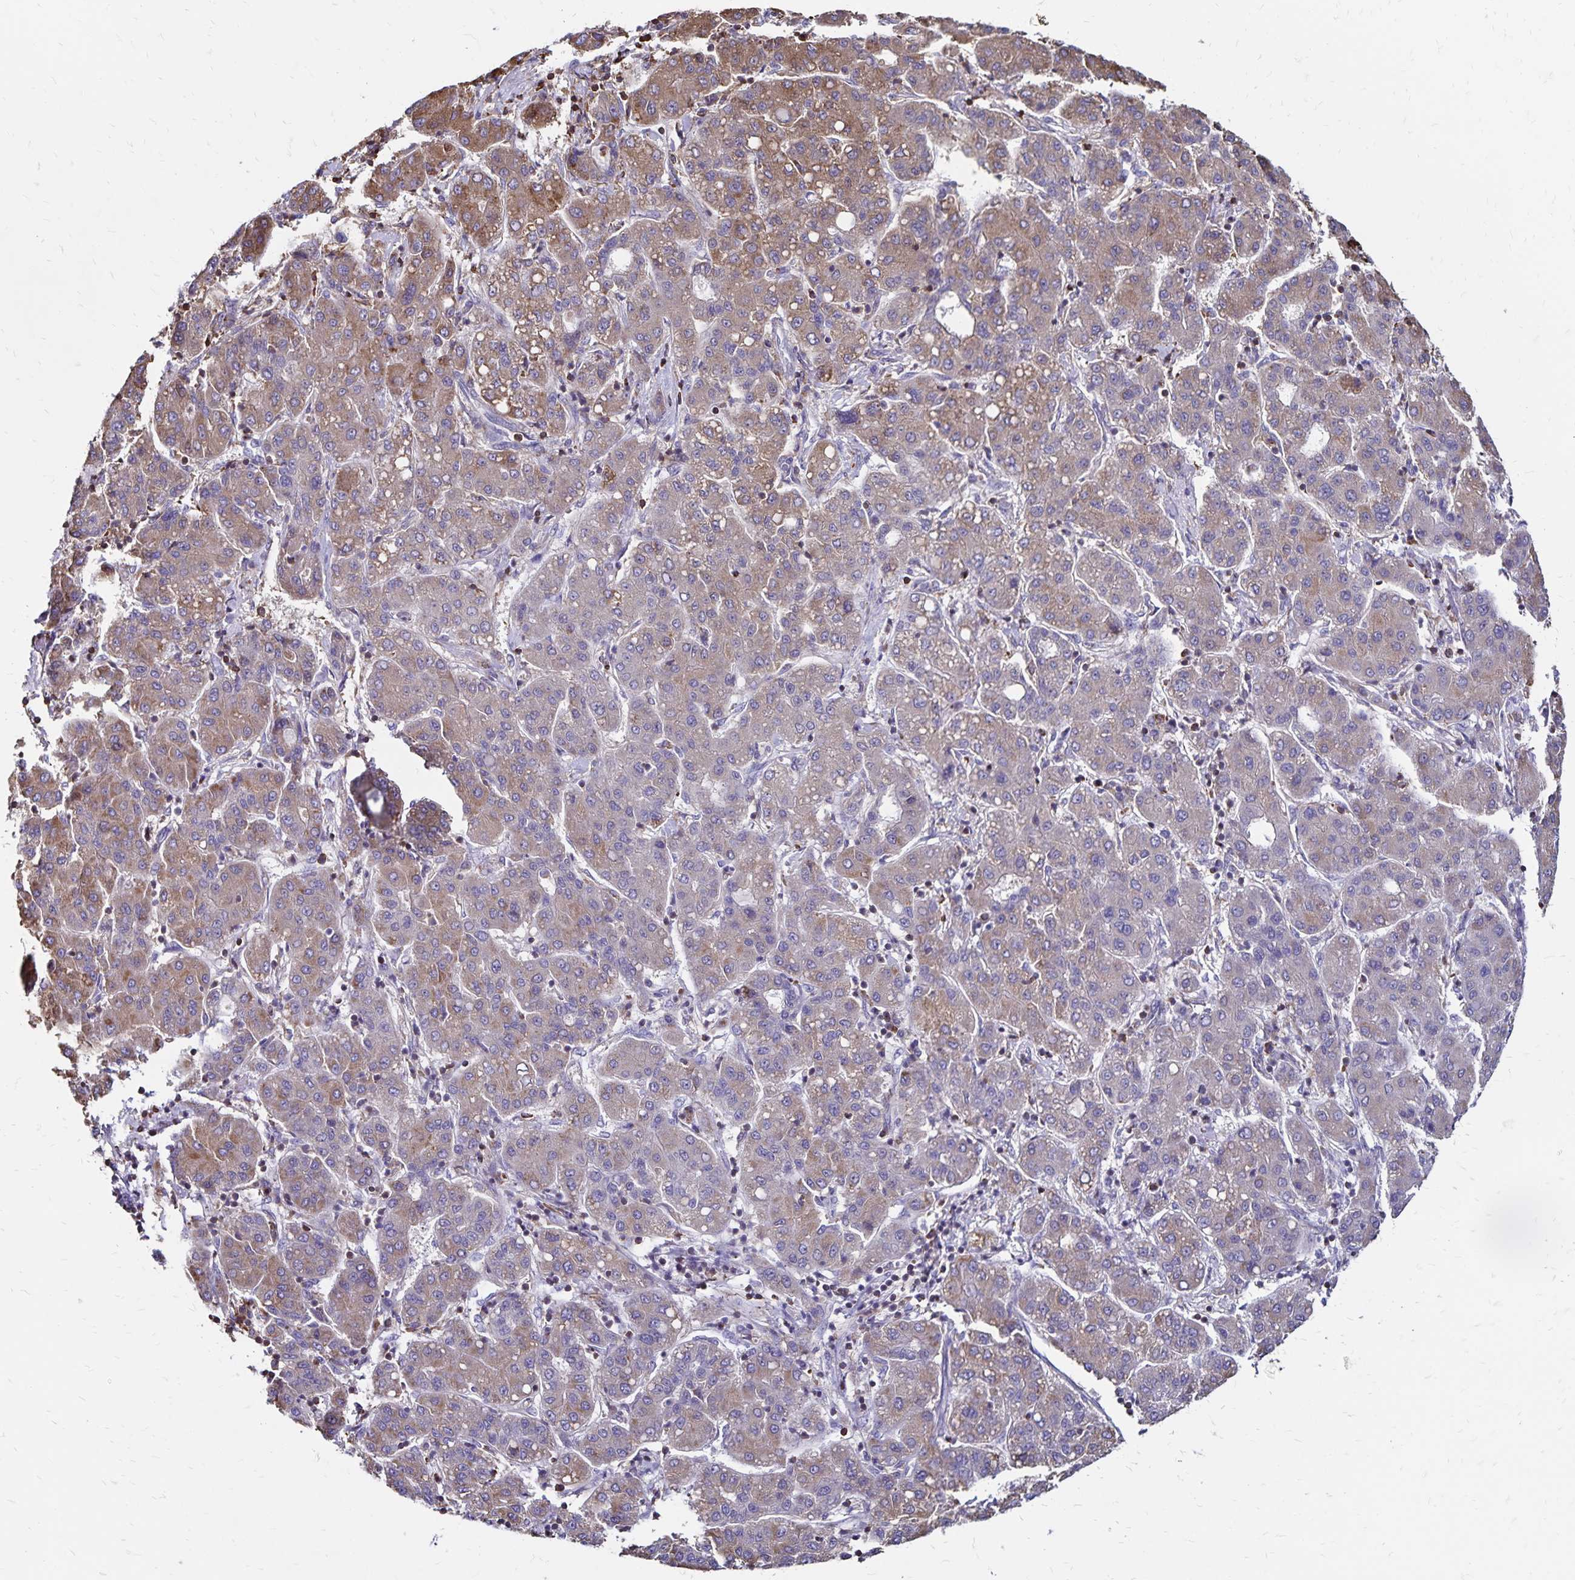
{"staining": {"intensity": "moderate", "quantity": "25%-75%", "location": "cytoplasmic/membranous"}, "tissue": "liver cancer", "cell_type": "Tumor cells", "image_type": "cancer", "snomed": [{"axis": "morphology", "description": "Carcinoma, Hepatocellular, NOS"}, {"axis": "topography", "description": "Liver"}], "caption": "Protein staining of liver hepatocellular carcinoma tissue displays moderate cytoplasmic/membranous staining in about 25%-75% of tumor cells. The protein is stained brown, and the nuclei are stained in blue (DAB (3,3'-diaminobenzidine) IHC with brightfield microscopy, high magnification).", "gene": "NAGPA", "patient": {"sex": "male", "age": 65}}